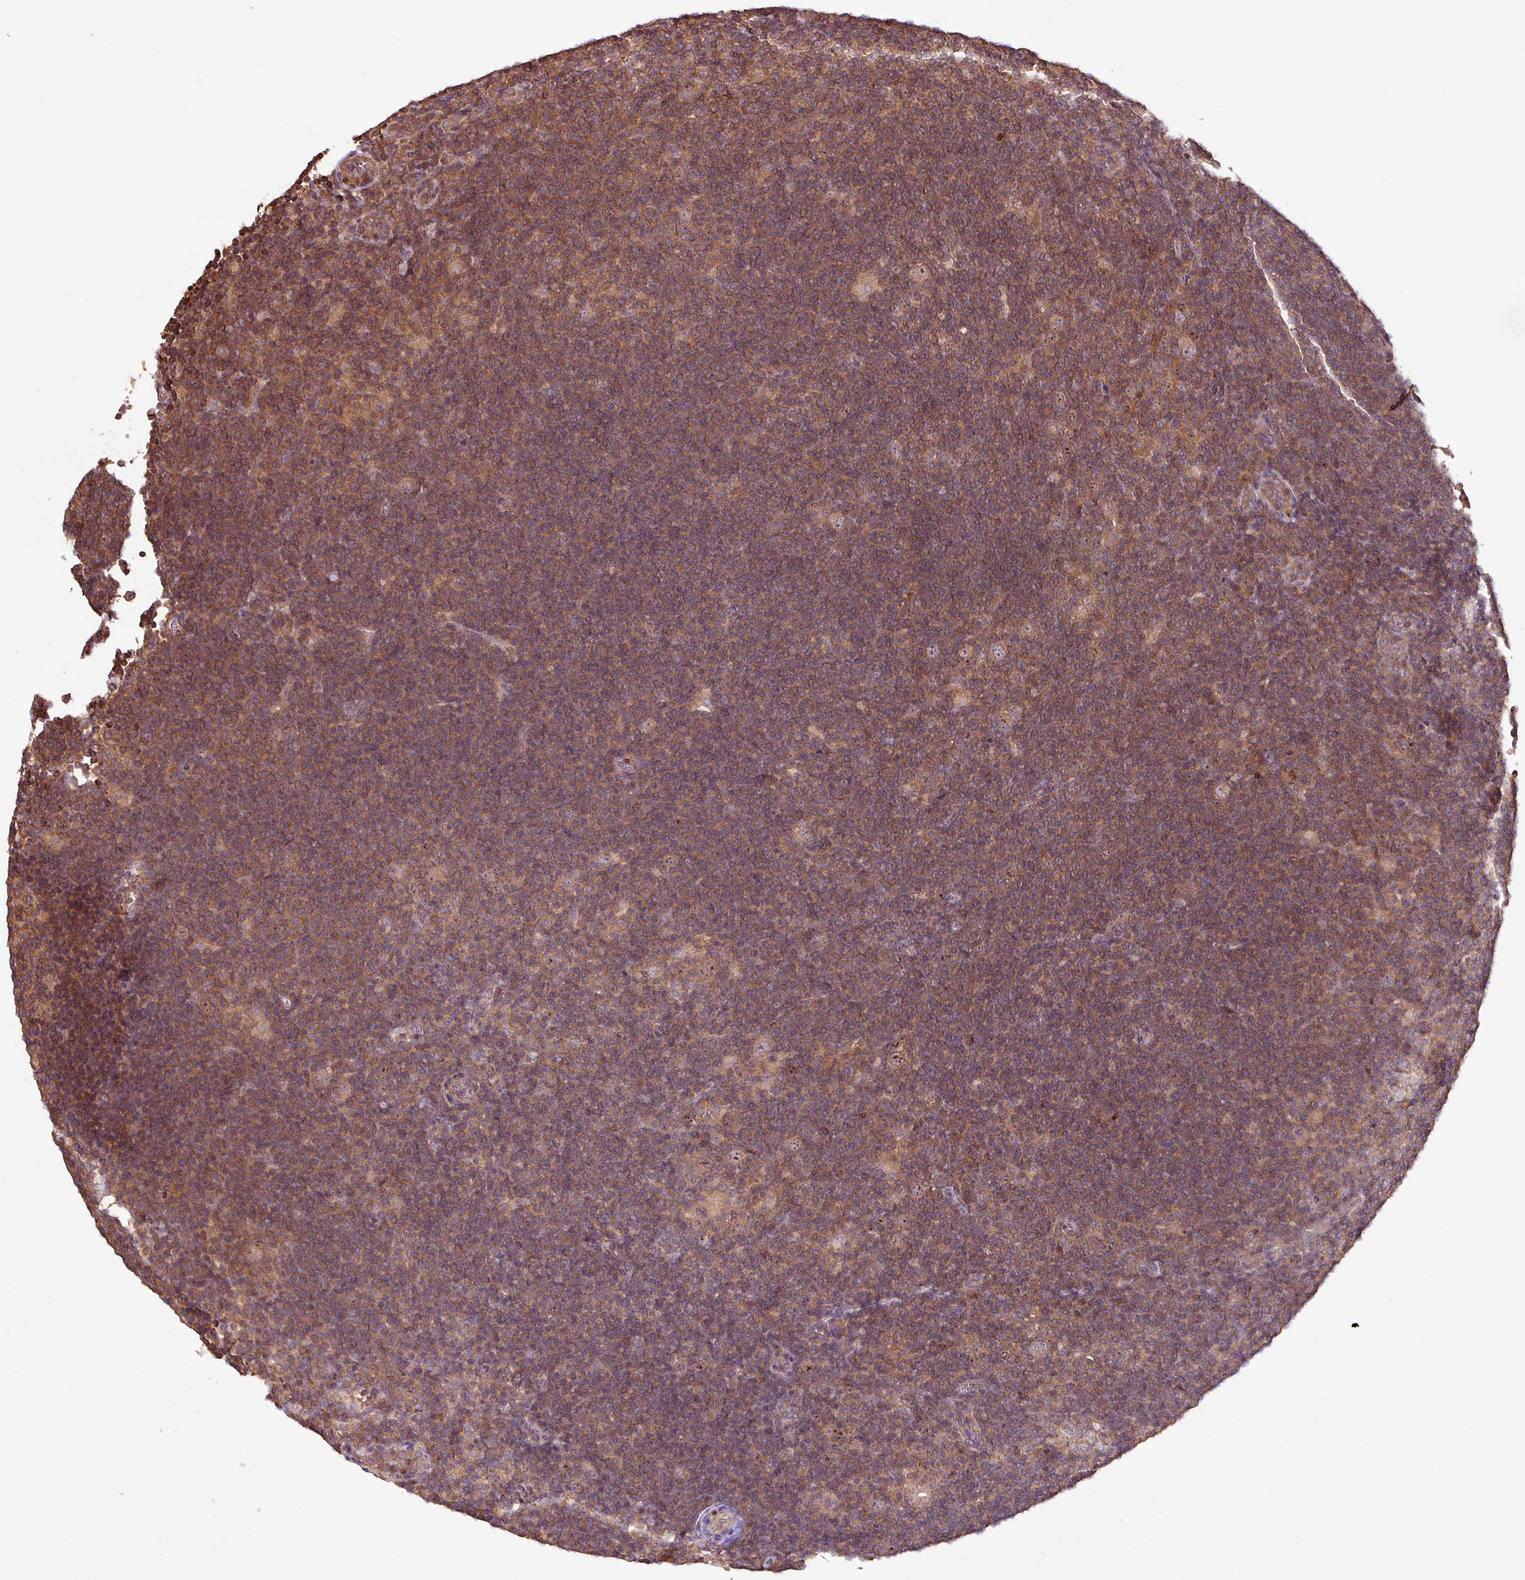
{"staining": {"intensity": "moderate", "quantity": ">75%", "location": "cytoplasmic/membranous,nuclear"}, "tissue": "lymphoma", "cell_type": "Tumor cells", "image_type": "cancer", "snomed": [{"axis": "morphology", "description": "Hodgkin's disease, NOS"}, {"axis": "topography", "description": "Lymph node"}], "caption": "Immunohistochemical staining of human lymphoma shows moderate cytoplasmic/membranous and nuclear protein expression in approximately >75% of tumor cells.", "gene": "VENTX", "patient": {"sex": "female", "age": 57}}